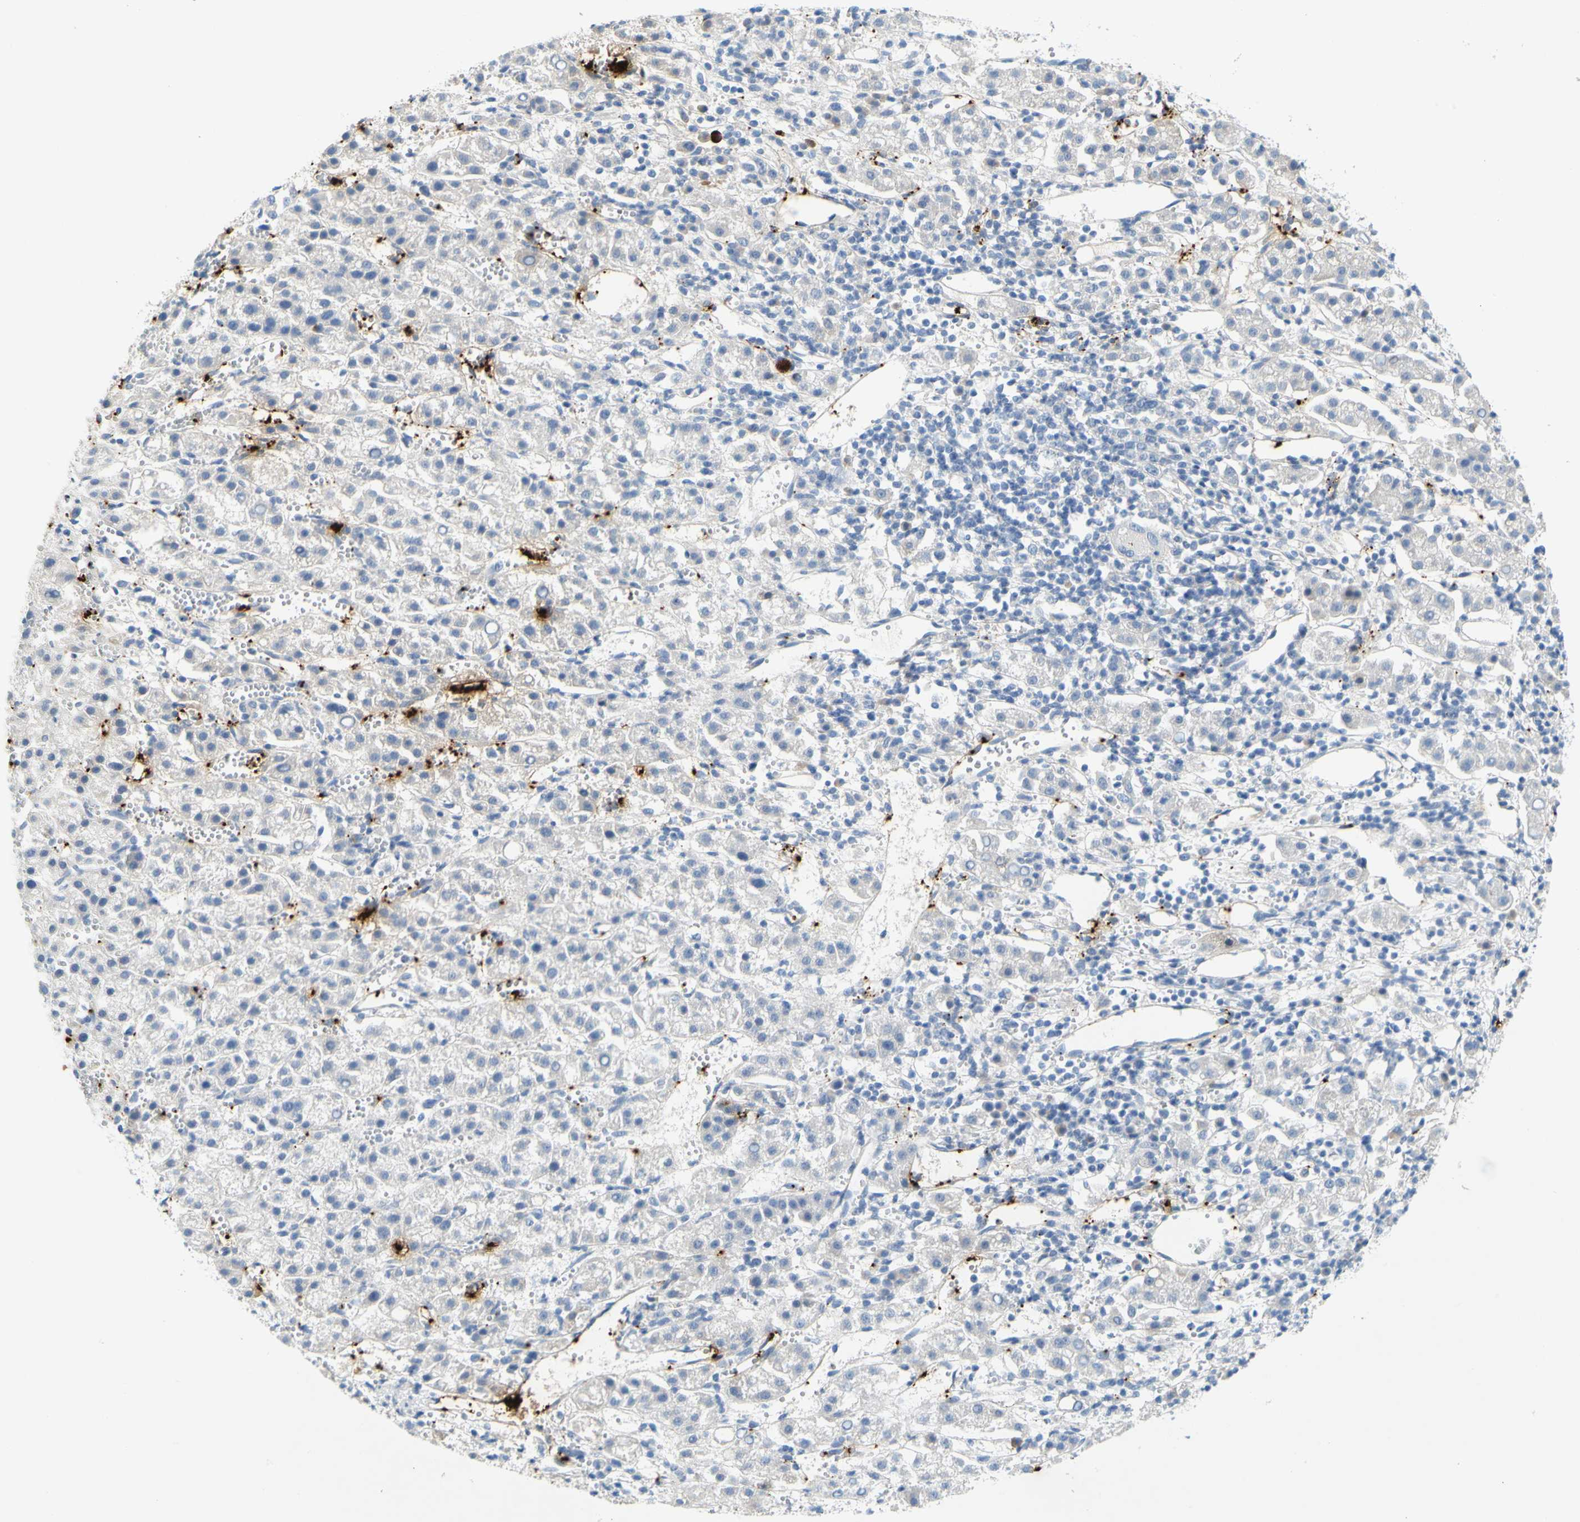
{"staining": {"intensity": "negative", "quantity": "none", "location": "none"}, "tissue": "liver cancer", "cell_type": "Tumor cells", "image_type": "cancer", "snomed": [{"axis": "morphology", "description": "Carcinoma, Hepatocellular, NOS"}, {"axis": "topography", "description": "Liver"}], "caption": "Immunohistochemical staining of liver cancer (hepatocellular carcinoma) exhibits no significant staining in tumor cells.", "gene": "PPBP", "patient": {"sex": "female", "age": 58}}